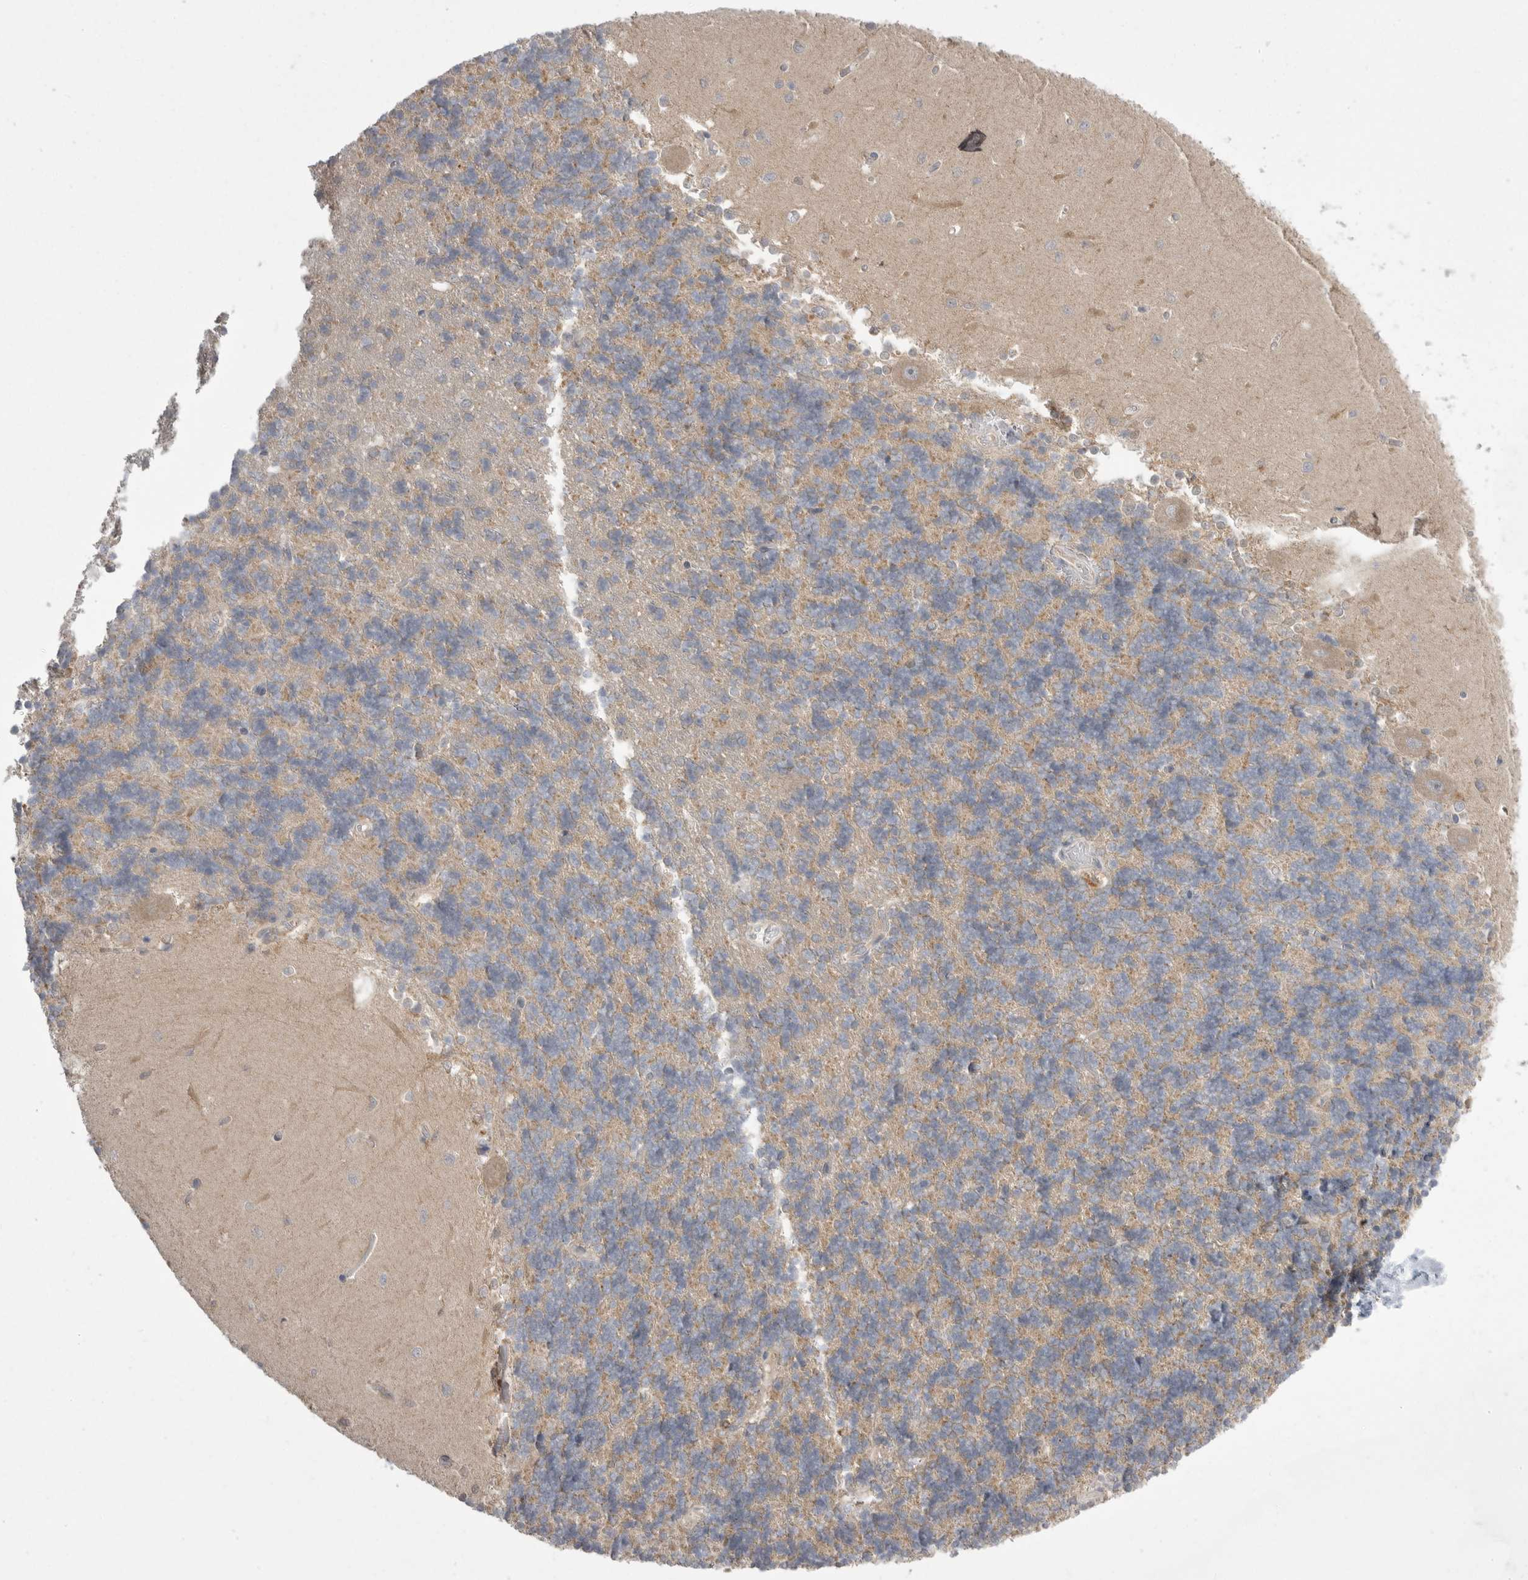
{"staining": {"intensity": "weak", "quantity": "25%-75%", "location": "cytoplasmic/membranous"}, "tissue": "cerebellum", "cell_type": "Cells in granular layer", "image_type": "normal", "snomed": [{"axis": "morphology", "description": "Normal tissue, NOS"}, {"axis": "topography", "description": "Cerebellum"}], "caption": "Protein staining by IHC exhibits weak cytoplasmic/membranous positivity in approximately 25%-75% of cells in granular layer in normal cerebellum. Ihc stains the protein in brown and the nuclei are stained blue.", "gene": "KYAT3", "patient": {"sex": "male", "age": 37}}